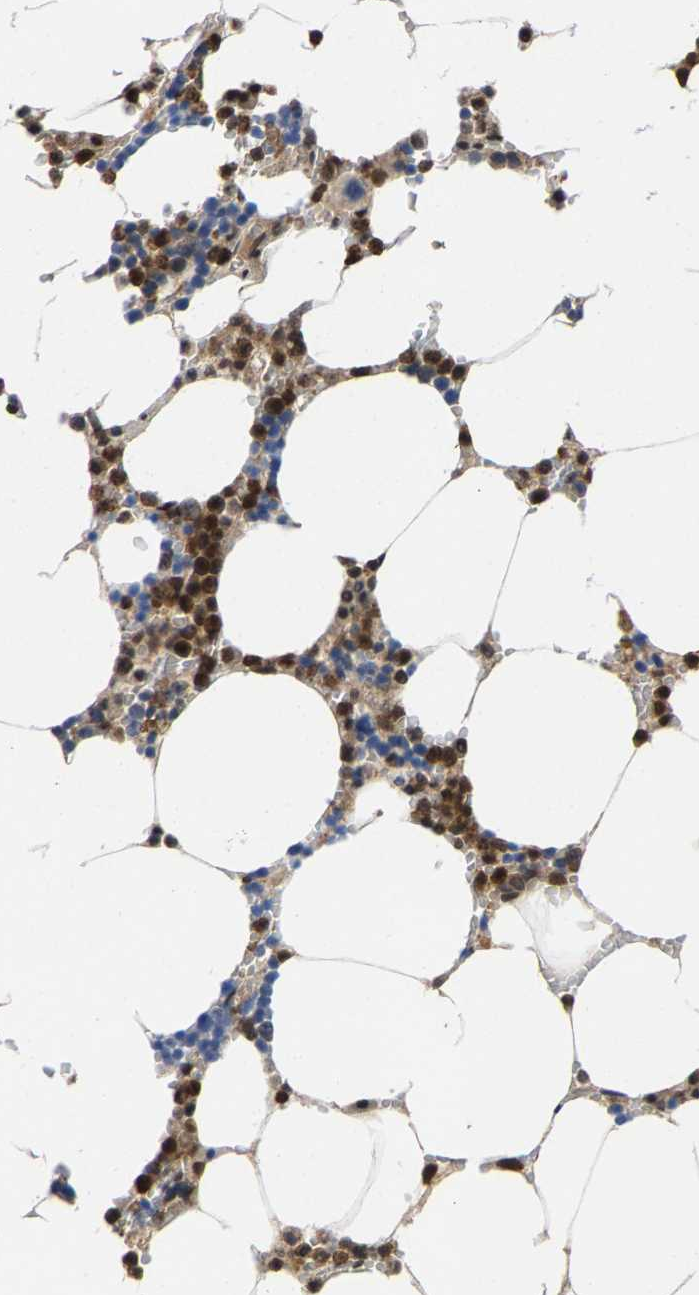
{"staining": {"intensity": "strong", "quantity": "25%-75%", "location": "cytoplasmic/membranous,nuclear"}, "tissue": "bone marrow", "cell_type": "Hematopoietic cells", "image_type": "normal", "snomed": [{"axis": "morphology", "description": "Normal tissue, NOS"}, {"axis": "topography", "description": "Bone marrow"}], "caption": "An IHC image of benign tissue is shown. Protein staining in brown highlights strong cytoplasmic/membranous,nuclear positivity in bone marrow within hematopoietic cells.", "gene": "FGD3", "patient": {"sex": "male", "age": 70}}